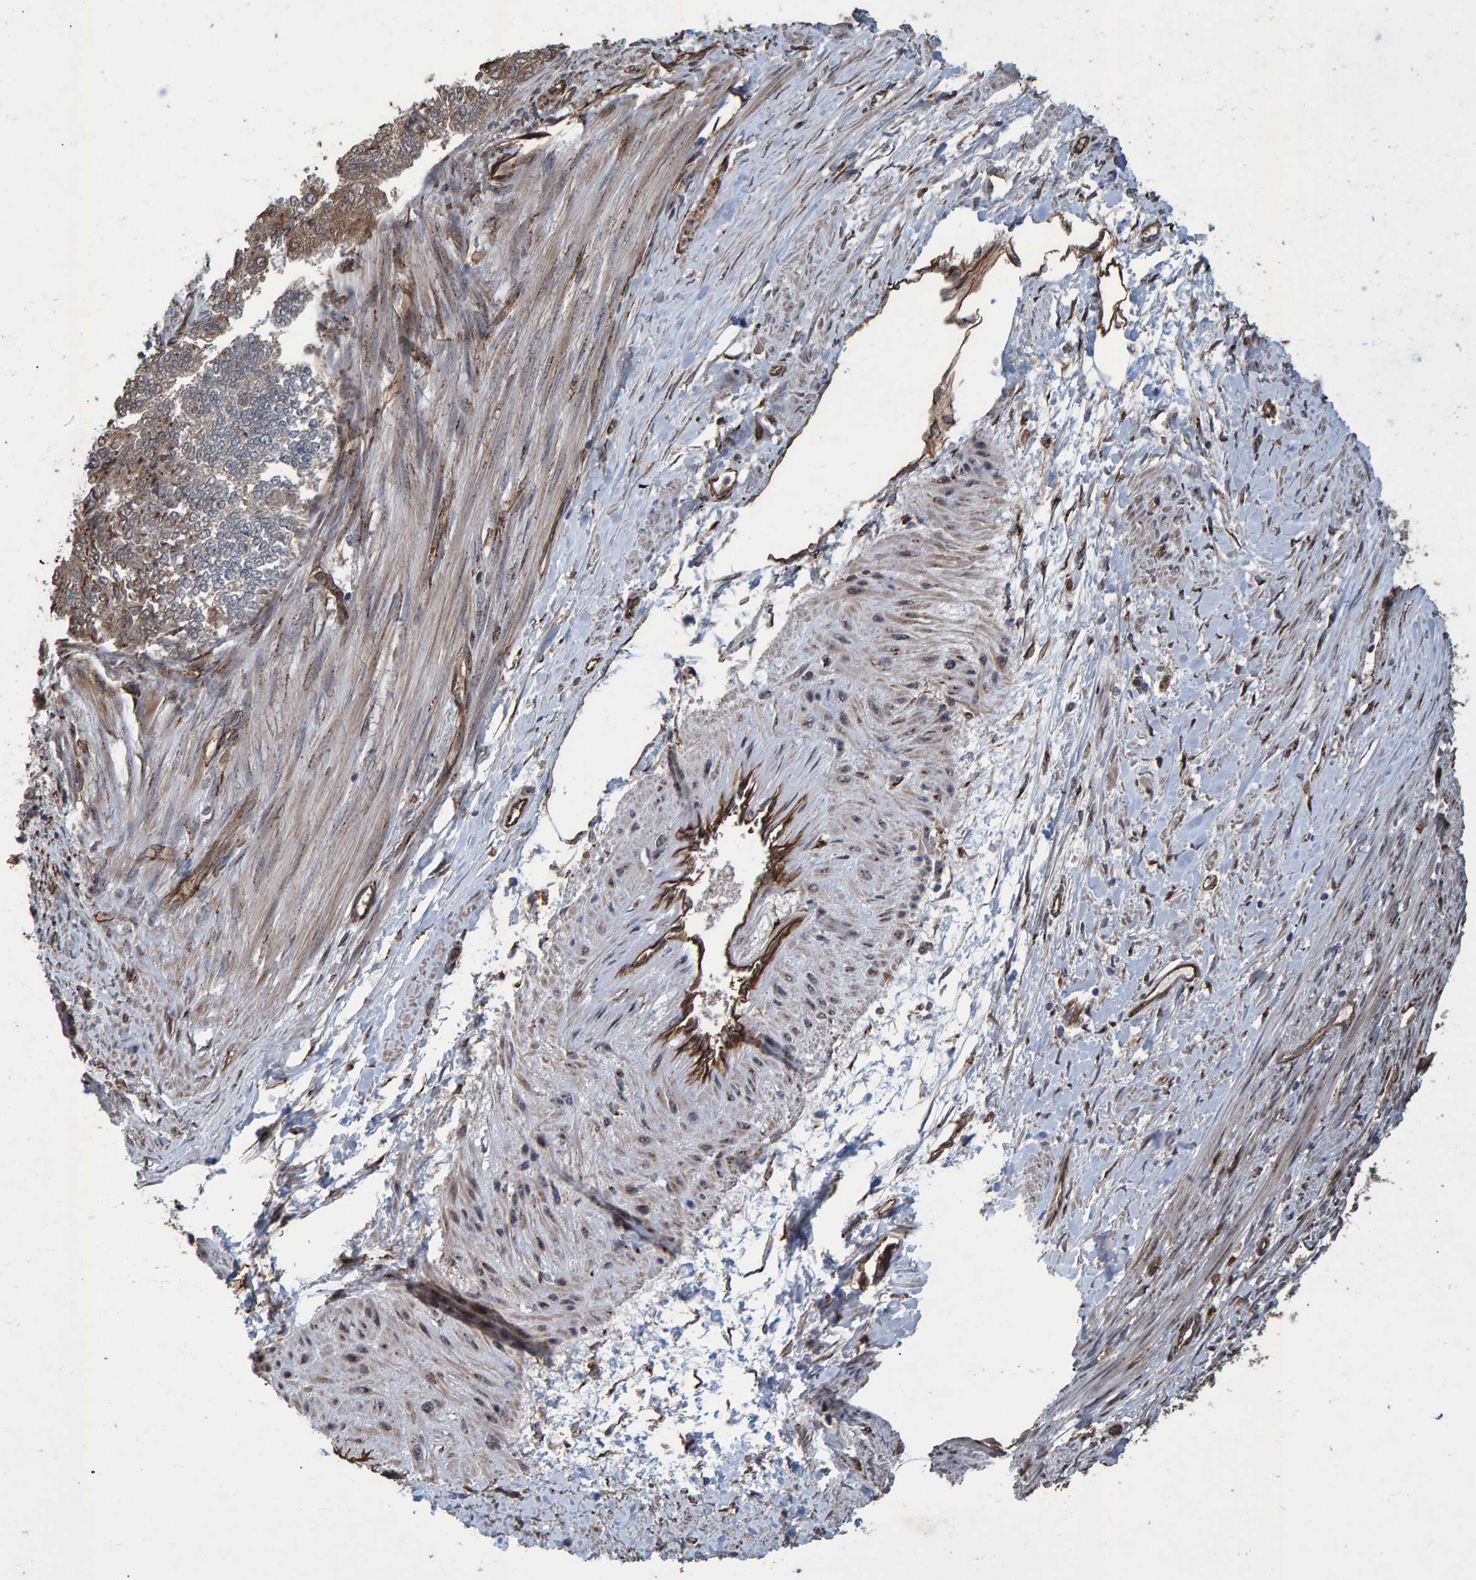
{"staining": {"intensity": "strong", "quantity": ">75%", "location": "cytoplasmic/membranous"}, "tissue": "endometrial cancer", "cell_type": "Tumor cells", "image_type": "cancer", "snomed": [{"axis": "morphology", "description": "Adenocarcinoma, NOS"}, {"axis": "topography", "description": "Endometrium"}], "caption": "This micrograph displays immunohistochemistry (IHC) staining of human endometrial cancer (adenocarcinoma), with high strong cytoplasmic/membranous staining in about >75% of tumor cells.", "gene": "TRIM68", "patient": {"sex": "female", "age": 32}}